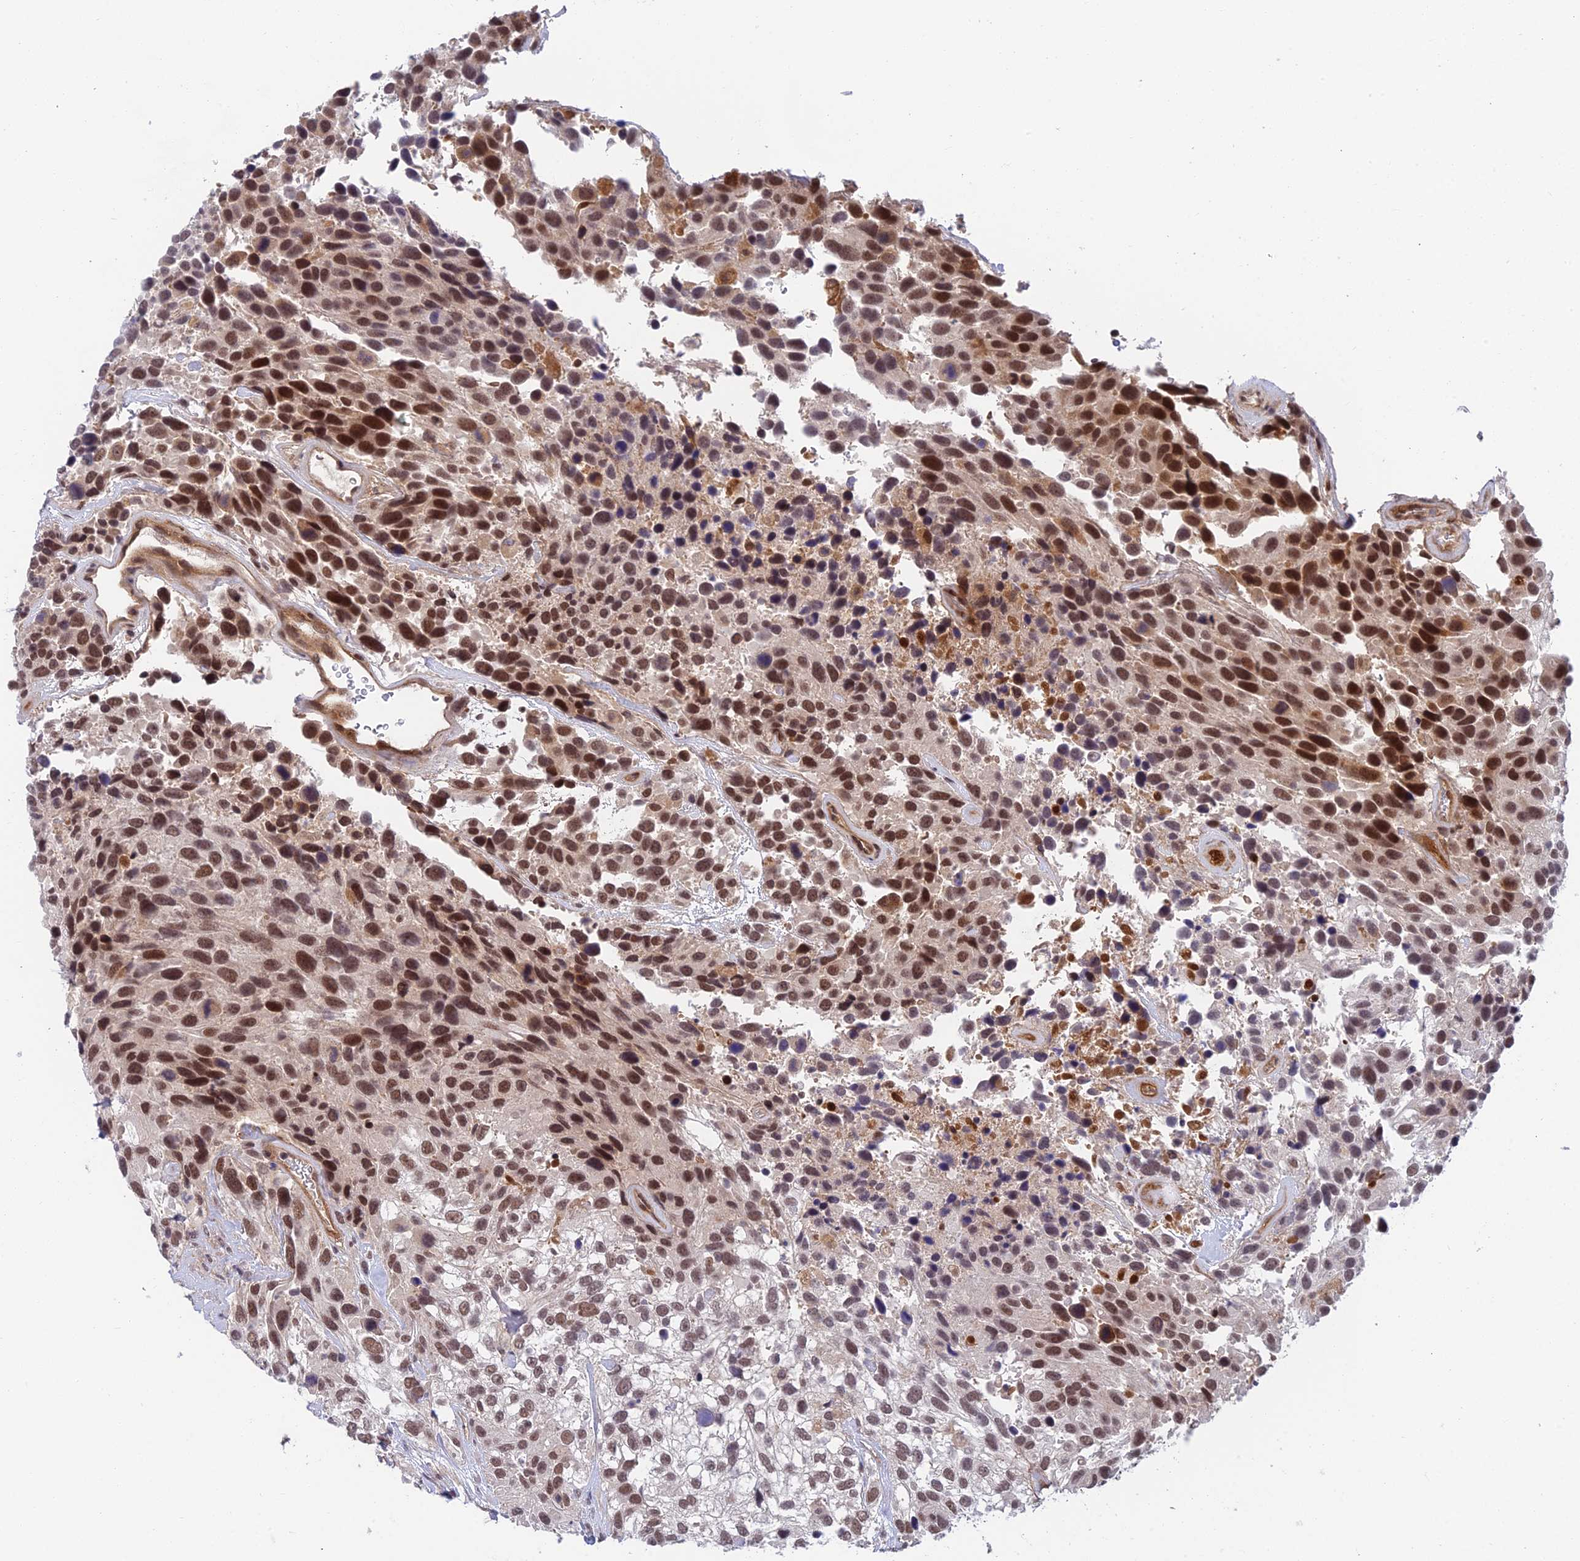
{"staining": {"intensity": "strong", "quantity": ">75%", "location": "nuclear"}, "tissue": "urothelial cancer", "cell_type": "Tumor cells", "image_type": "cancer", "snomed": [{"axis": "morphology", "description": "Urothelial carcinoma, High grade"}, {"axis": "topography", "description": "Urinary bladder"}], "caption": "This photomicrograph displays immunohistochemistry (IHC) staining of human urothelial carcinoma (high-grade), with high strong nuclear staining in about >75% of tumor cells.", "gene": "NSMCE1", "patient": {"sex": "female", "age": 70}}